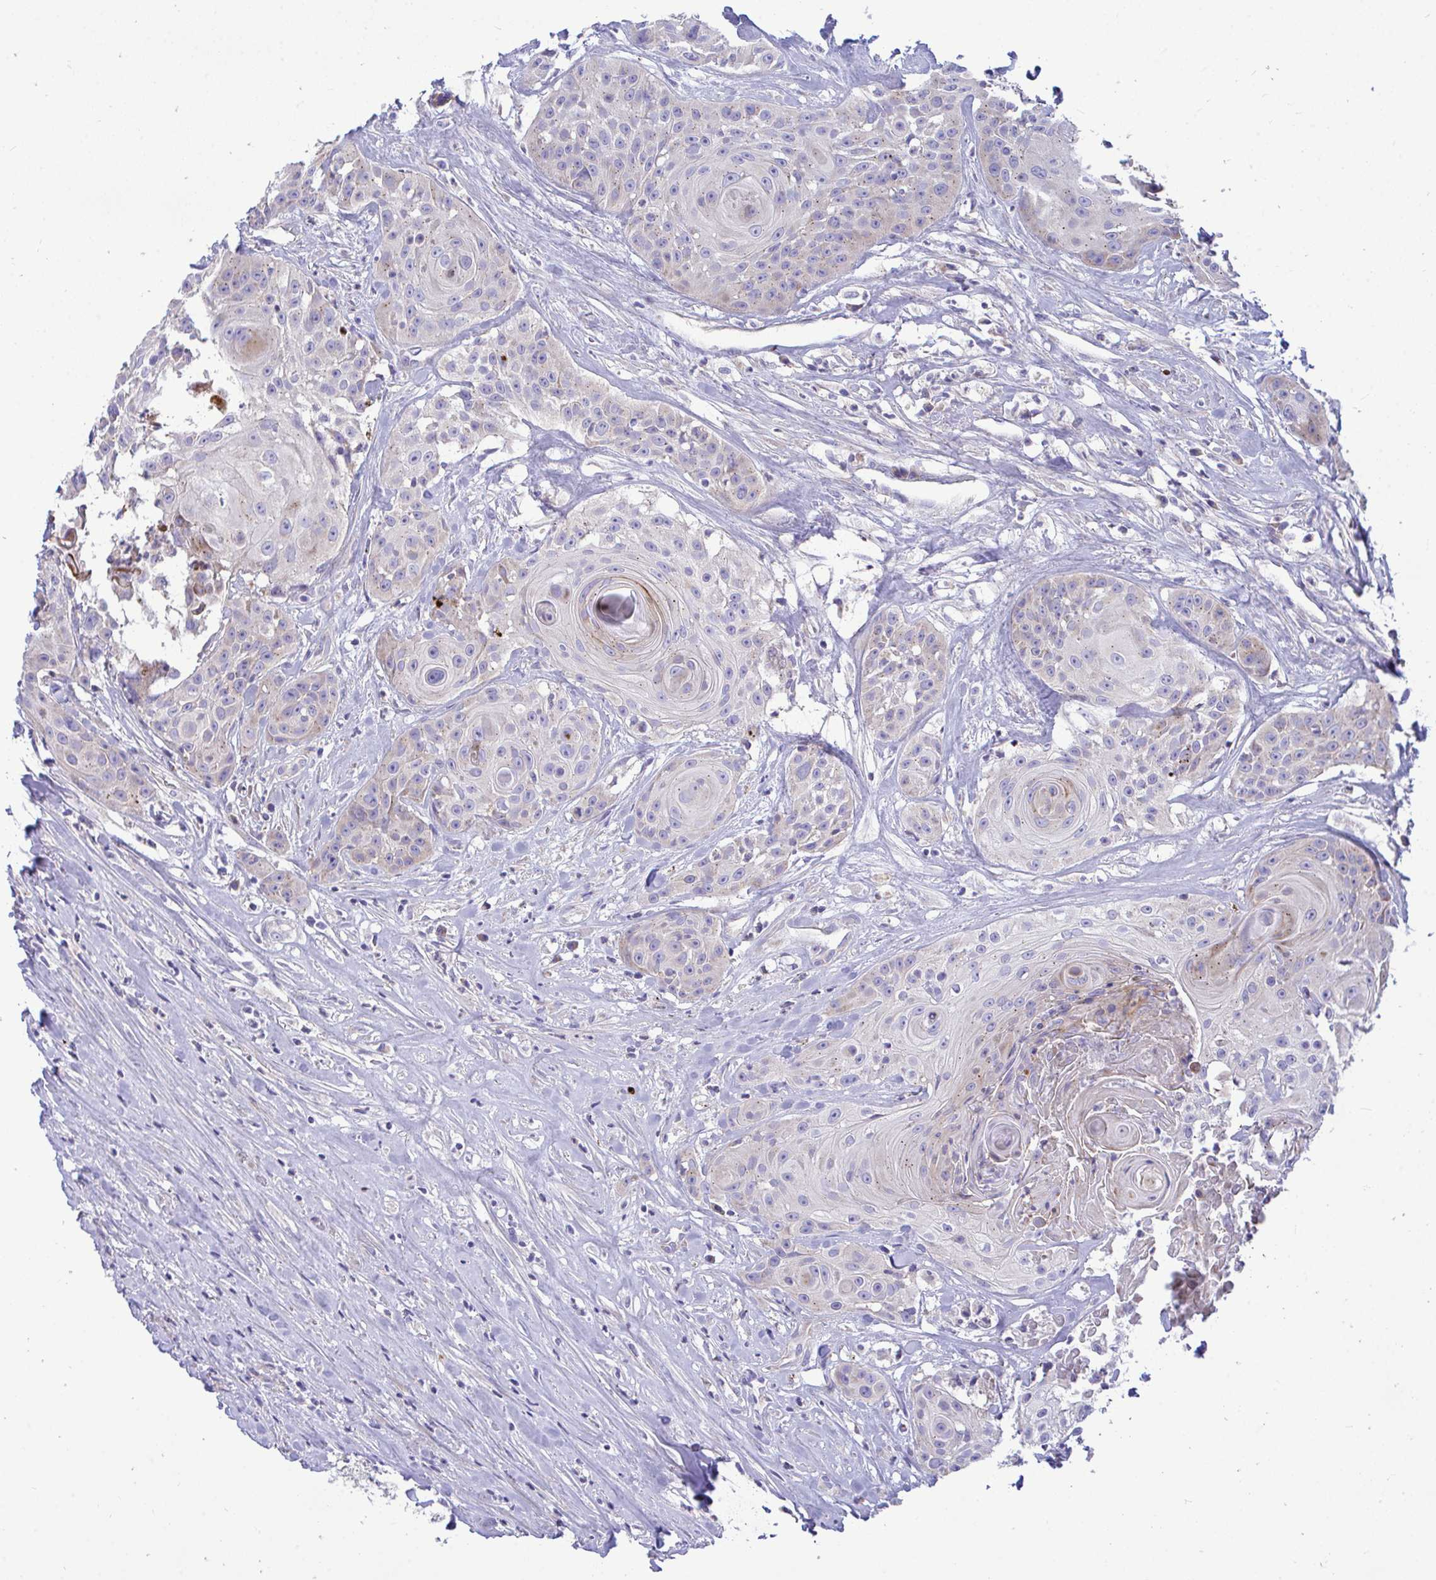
{"staining": {"intensity": "negative", "quantity": "none", "location": "none"}, "tissue": "head and neck cancer", "cell_type": "Tumor cells", "image_type": "cancer", "snomed": [{"axis": "morphology", "description": "Squamous cell carcinoma, NOS"}, {"axis": "topography", "description": "Head-Neck"}], "caption": "Tumor cells are negative for protein expression in human head and neck squamous cell carcinoma. (Stains: DAB (3,3'-diaminobenzidine) immunohistochemistry with hematoxylin counter stain, Microscopy: brightfield microscopy at high magnification).", "gene": "MRPS16", "patient": {"sex": "male", "age": 83}}